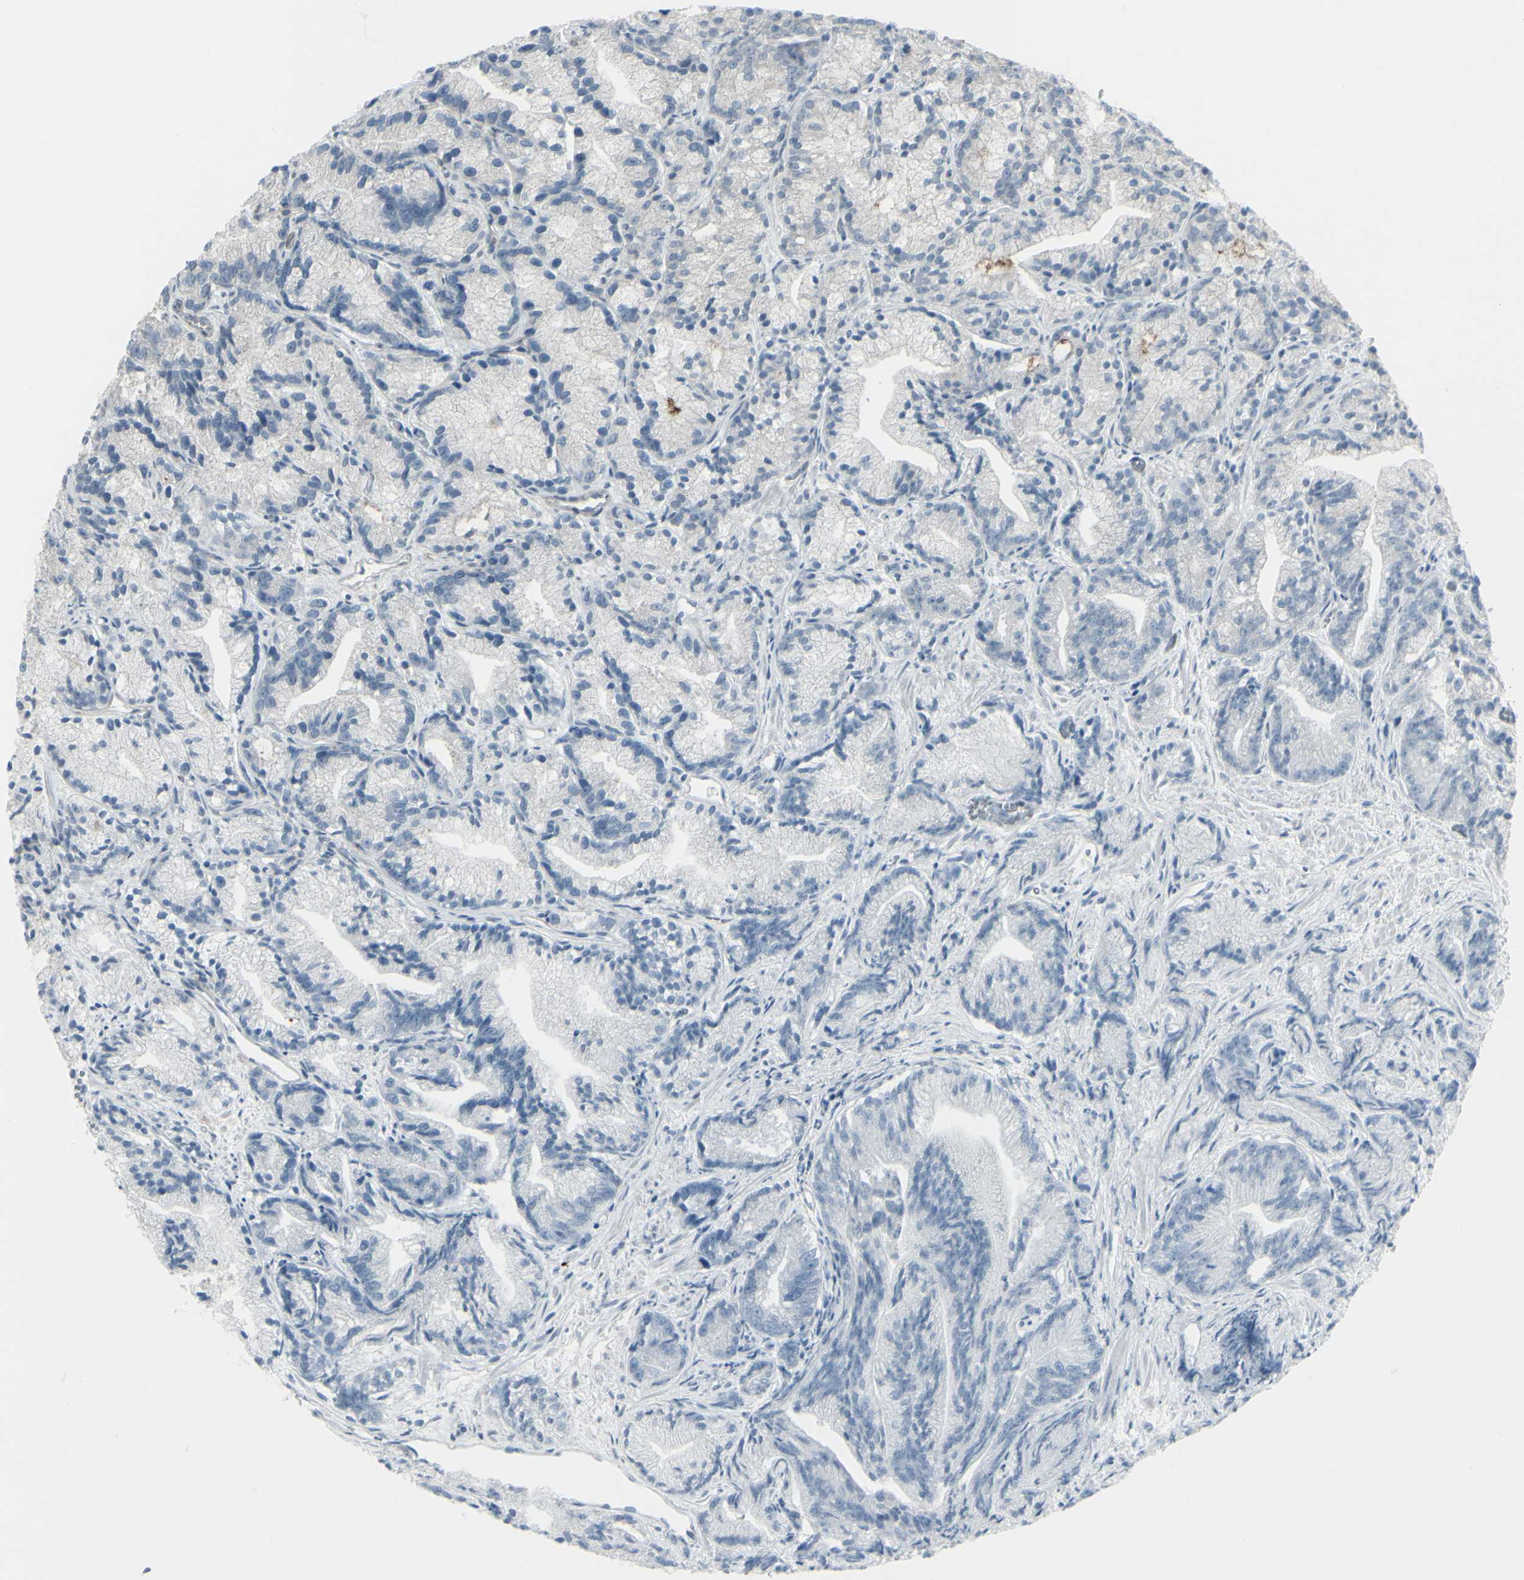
{"staining": {"intensity": "negative", "quantity": "none", "location": "none"}, "tissue": "prostate cancer", "cell_type": "Tumor cells", "image_type": "cancer", "snomed": [{"axis": "morphology", "description": "Adenocarcinoma, Low grade"}, {"axis": "topography", "description": "Prostate"}], "caption": "Immunohistochemistry image of prostate cancer (adenocarcinoma (low-grade)) stained for a protein (brown), which reveals no positivity in tumor cells.", "gene": "GALNT6", "patient": {"sex": "male", "age": 89}}